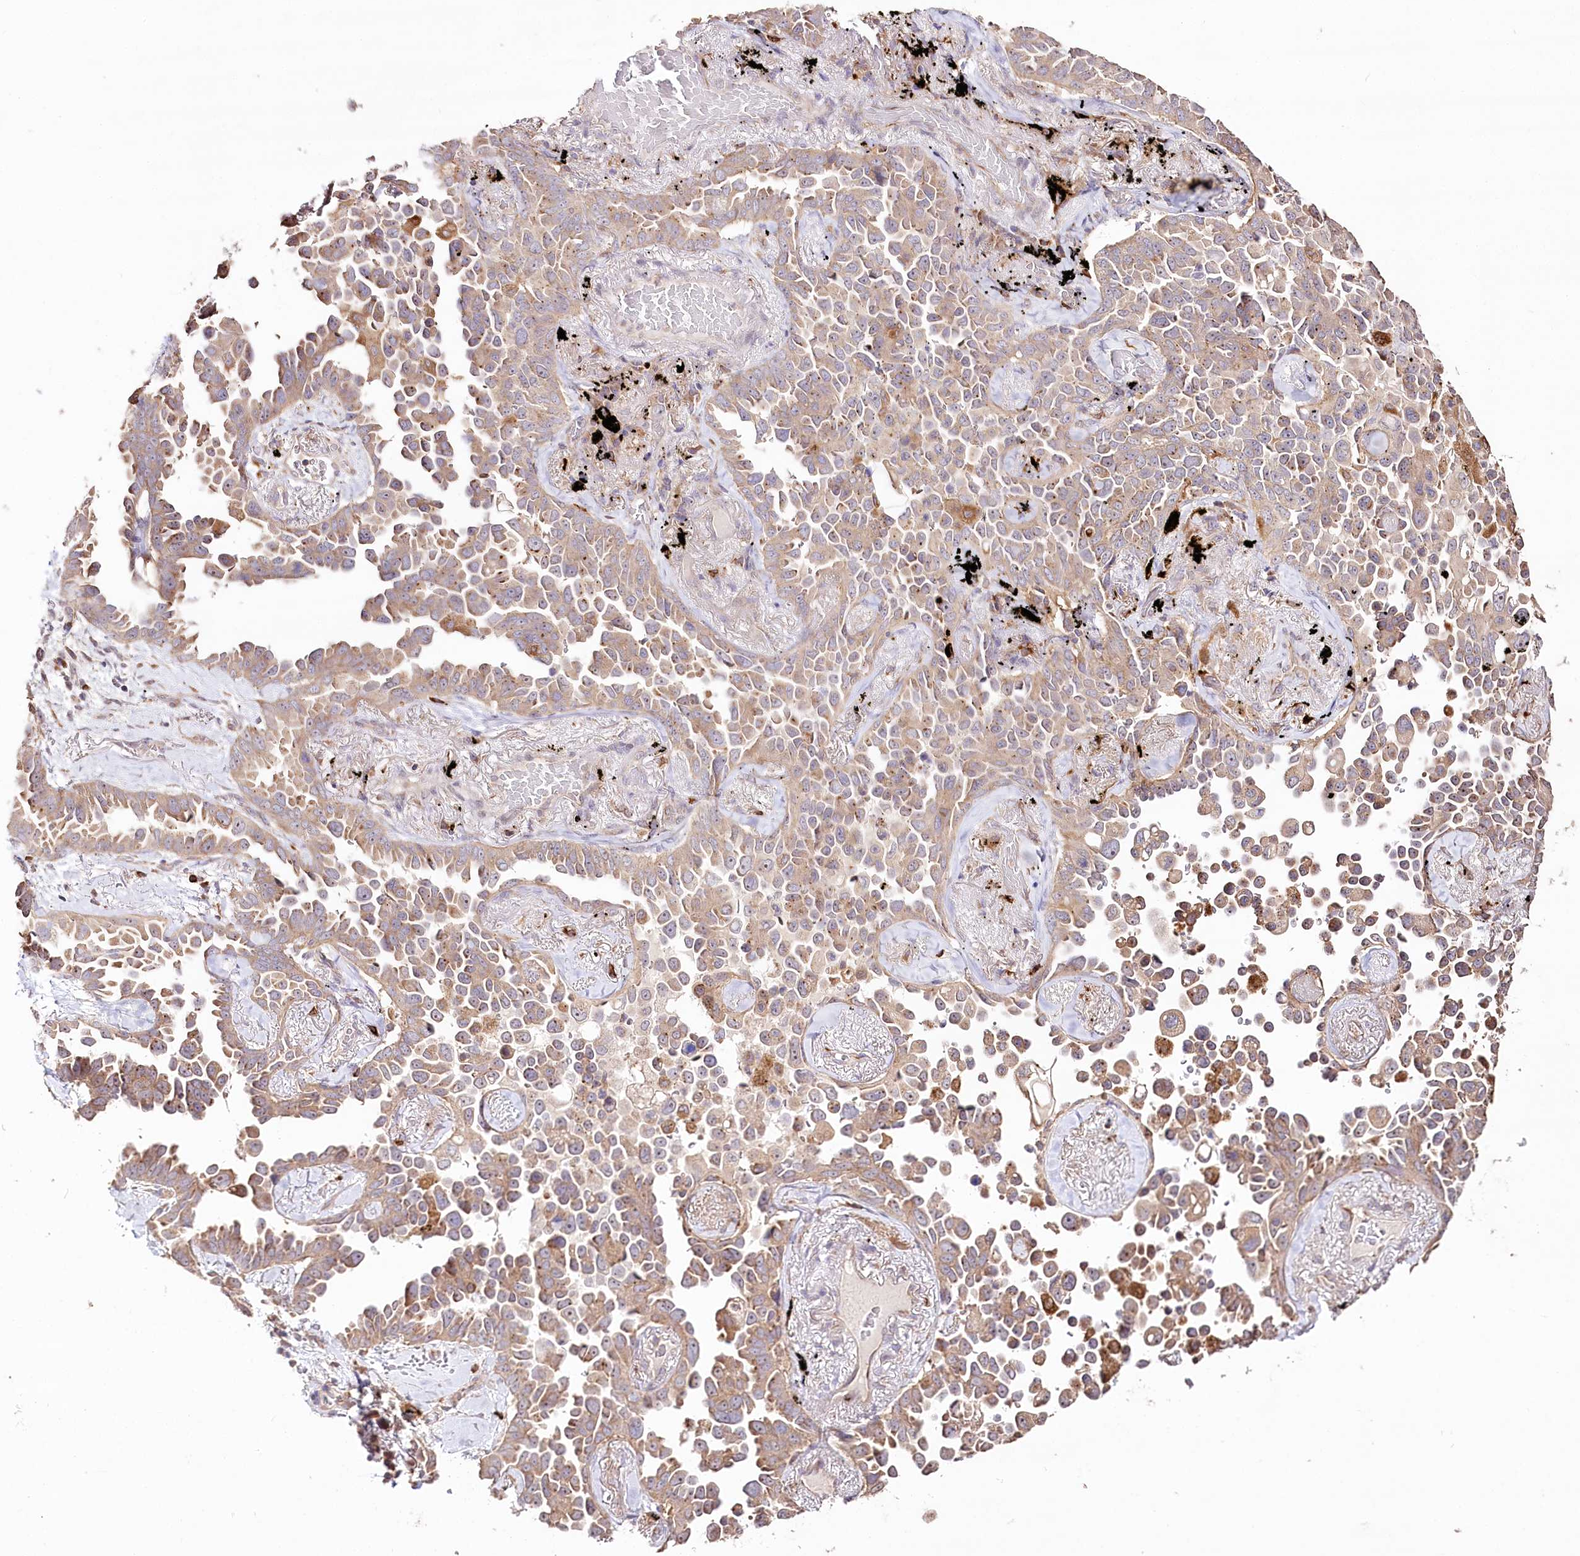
{"staining": {"intensity": "weak", "quantity": ">75%", "location": "cytoplasmic/membranous"}, "tissue": "lung cancer", "cell_type": "Tumor cells", "image_type": "cancer", "snomed": [{"axis": "morphology", "description": "Adenocarcinoma, NOS"}, {"axis": "topography", "description": "Lung"}], "caption": "Protein expression analysis of human lung cancer reveals weak cytoplasmic/membranous positivity in about >75% of tumor cells.", "gene": "DMXL1", "patient": {"sex": "female", "age": 67}}